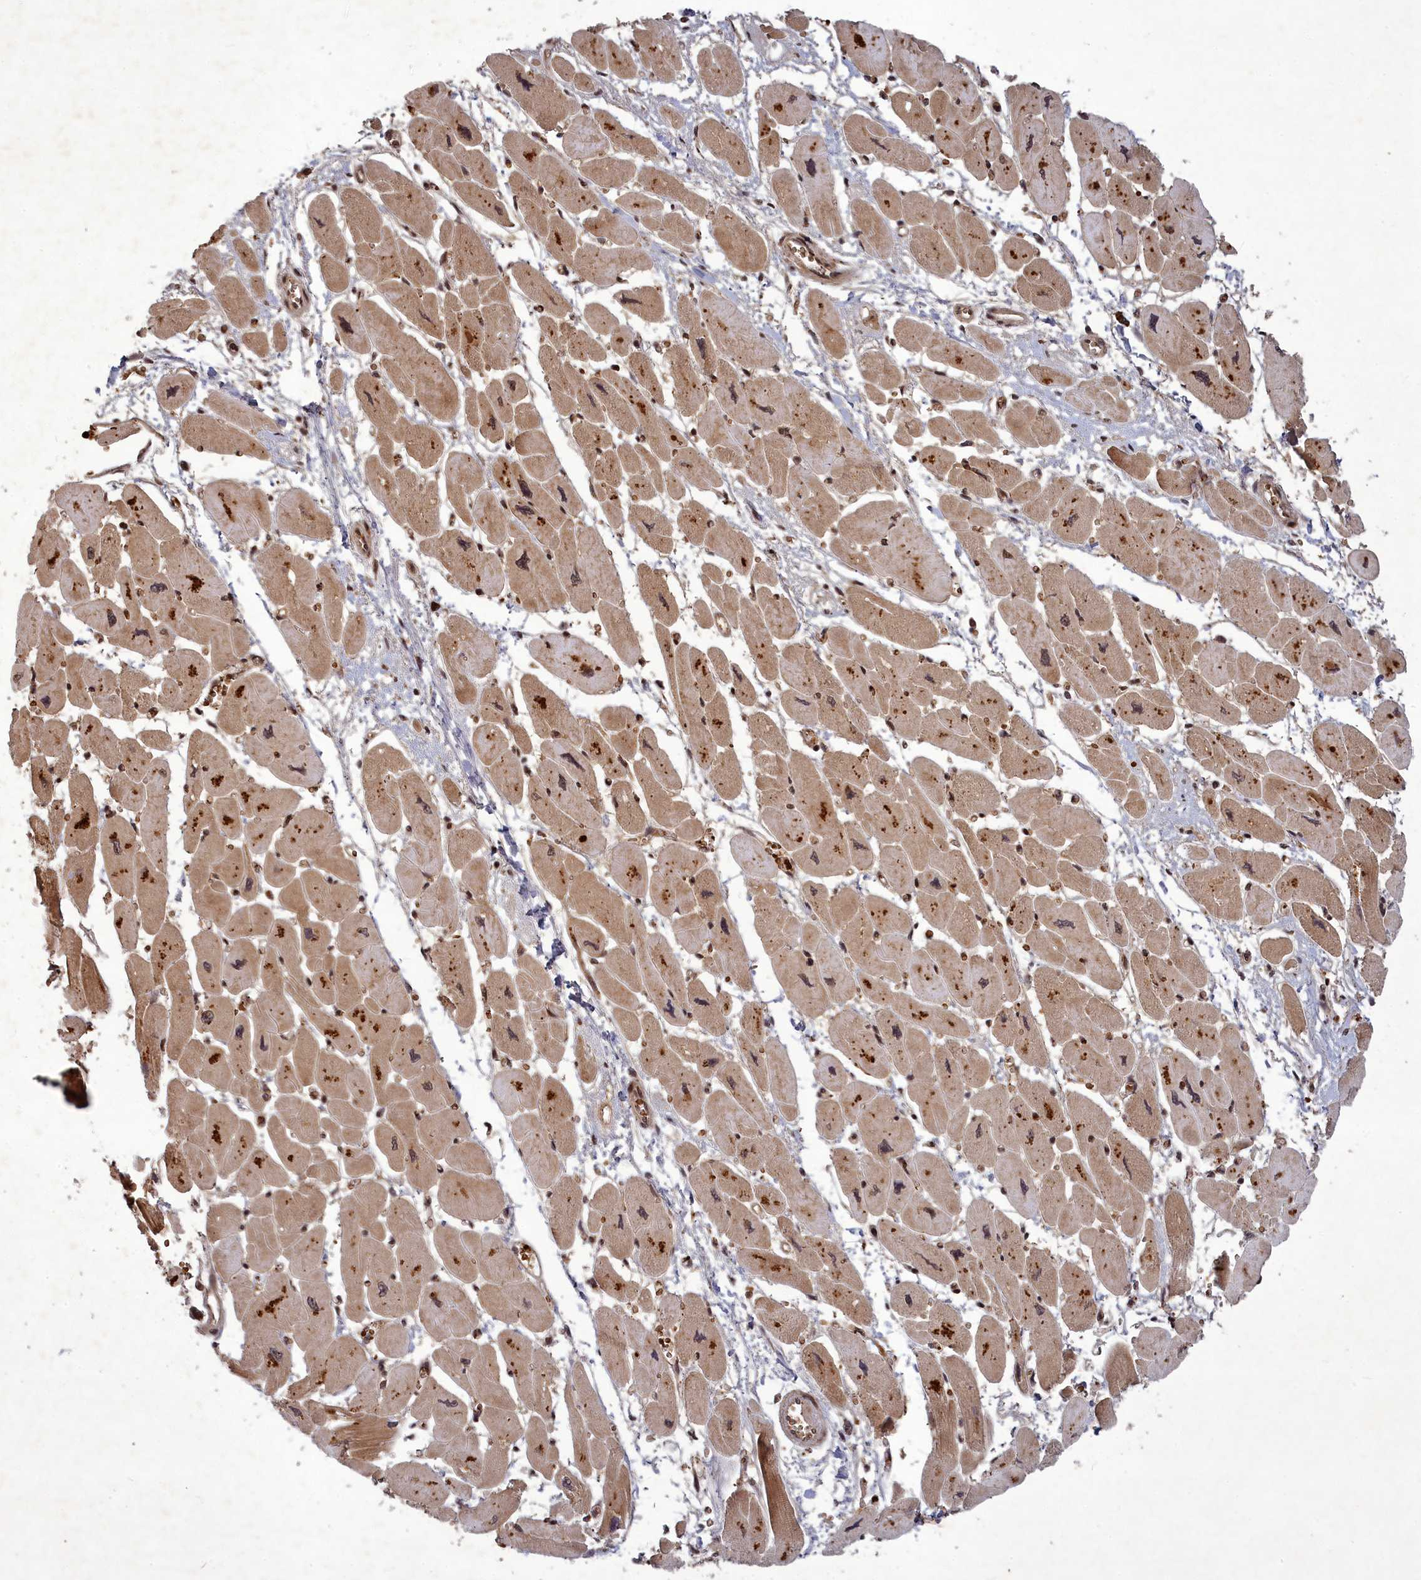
{"staining": {"intensity": "moderate", "quantity": ">75%", "location": "cytoplasmic/membranous,nuclear"}, "tissue": "heart muscle", "cell_type": "Cardiomyocytes", "image_type": "normal", "snomed": [{"axis": "morphology", "description": "Normal tissue, NOS"}, {"axis": "topography", "description": "Heart"}], "caption": "Human heart muscle stained for a protein (brown) displays moderate cytoplasmic/membranous,nuclear positive positivity in approximately >75% of cardiomyocytes.", "gene": "SRMS", "patient": {"sex": "female", "age": 54}}